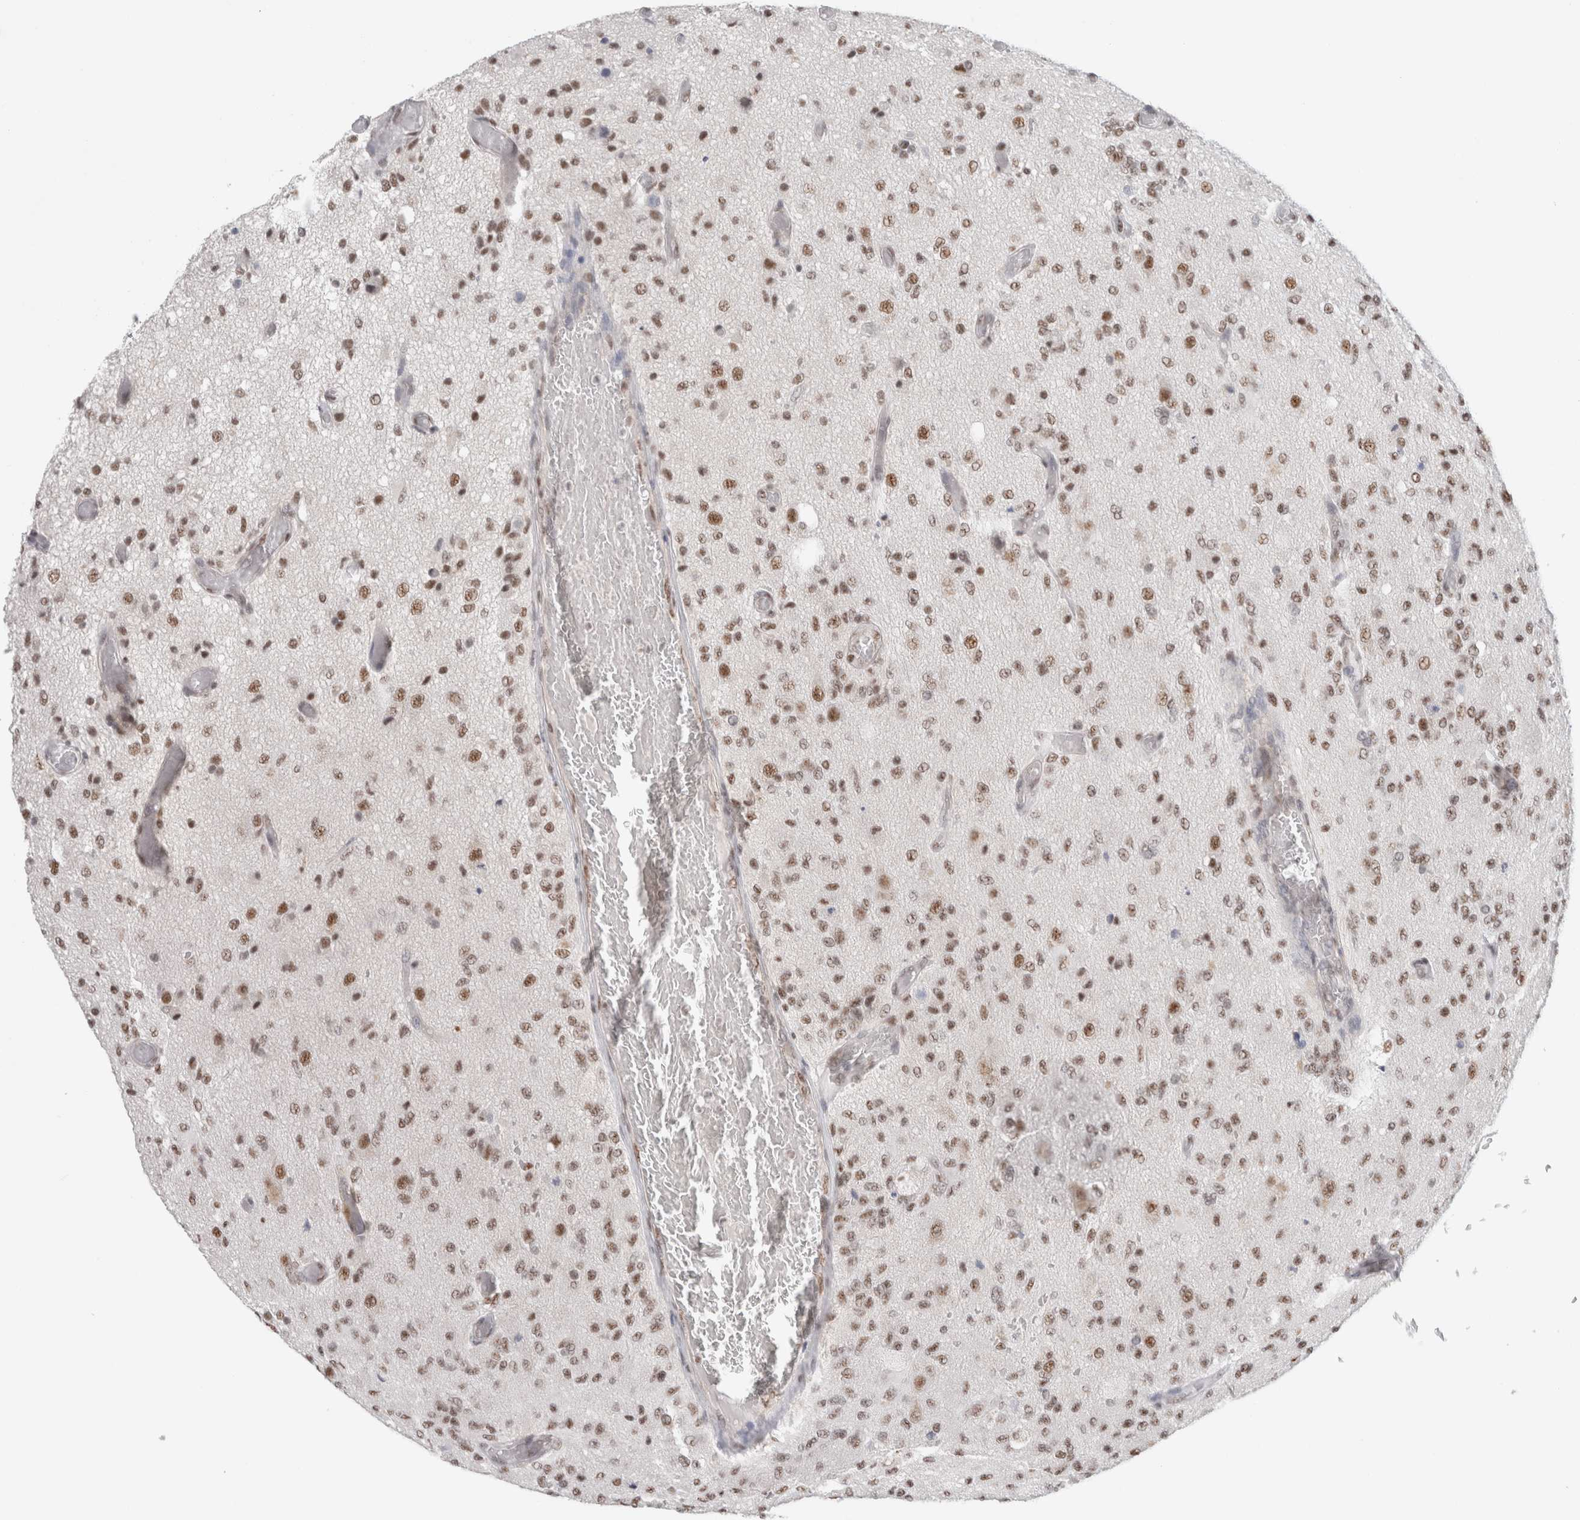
{"staining": {"intensity": "moderate", "quantity": ">75%", "location": "nuclear"}, "tissue": "glioma", "cell_type": "Tumor cells", "image_type": "cancer", "snomed": [{"axis": "morphology", "description": "Normal tissue, NOS"}, {"axis": "morphology", "description": "Glioma, malignant, High grade"}, {"axis": "topography", "description": "Cerebral cortex"}], "caption": "A medium amount of moderate nuclear positivity is identified in about >75% of tumor cells in glioma tissue. The protein of interest is shown in brown color, while the nuclei are stained blue.", "gene": "TRMT12", "patient": {"sex": "male", "age": 77}}